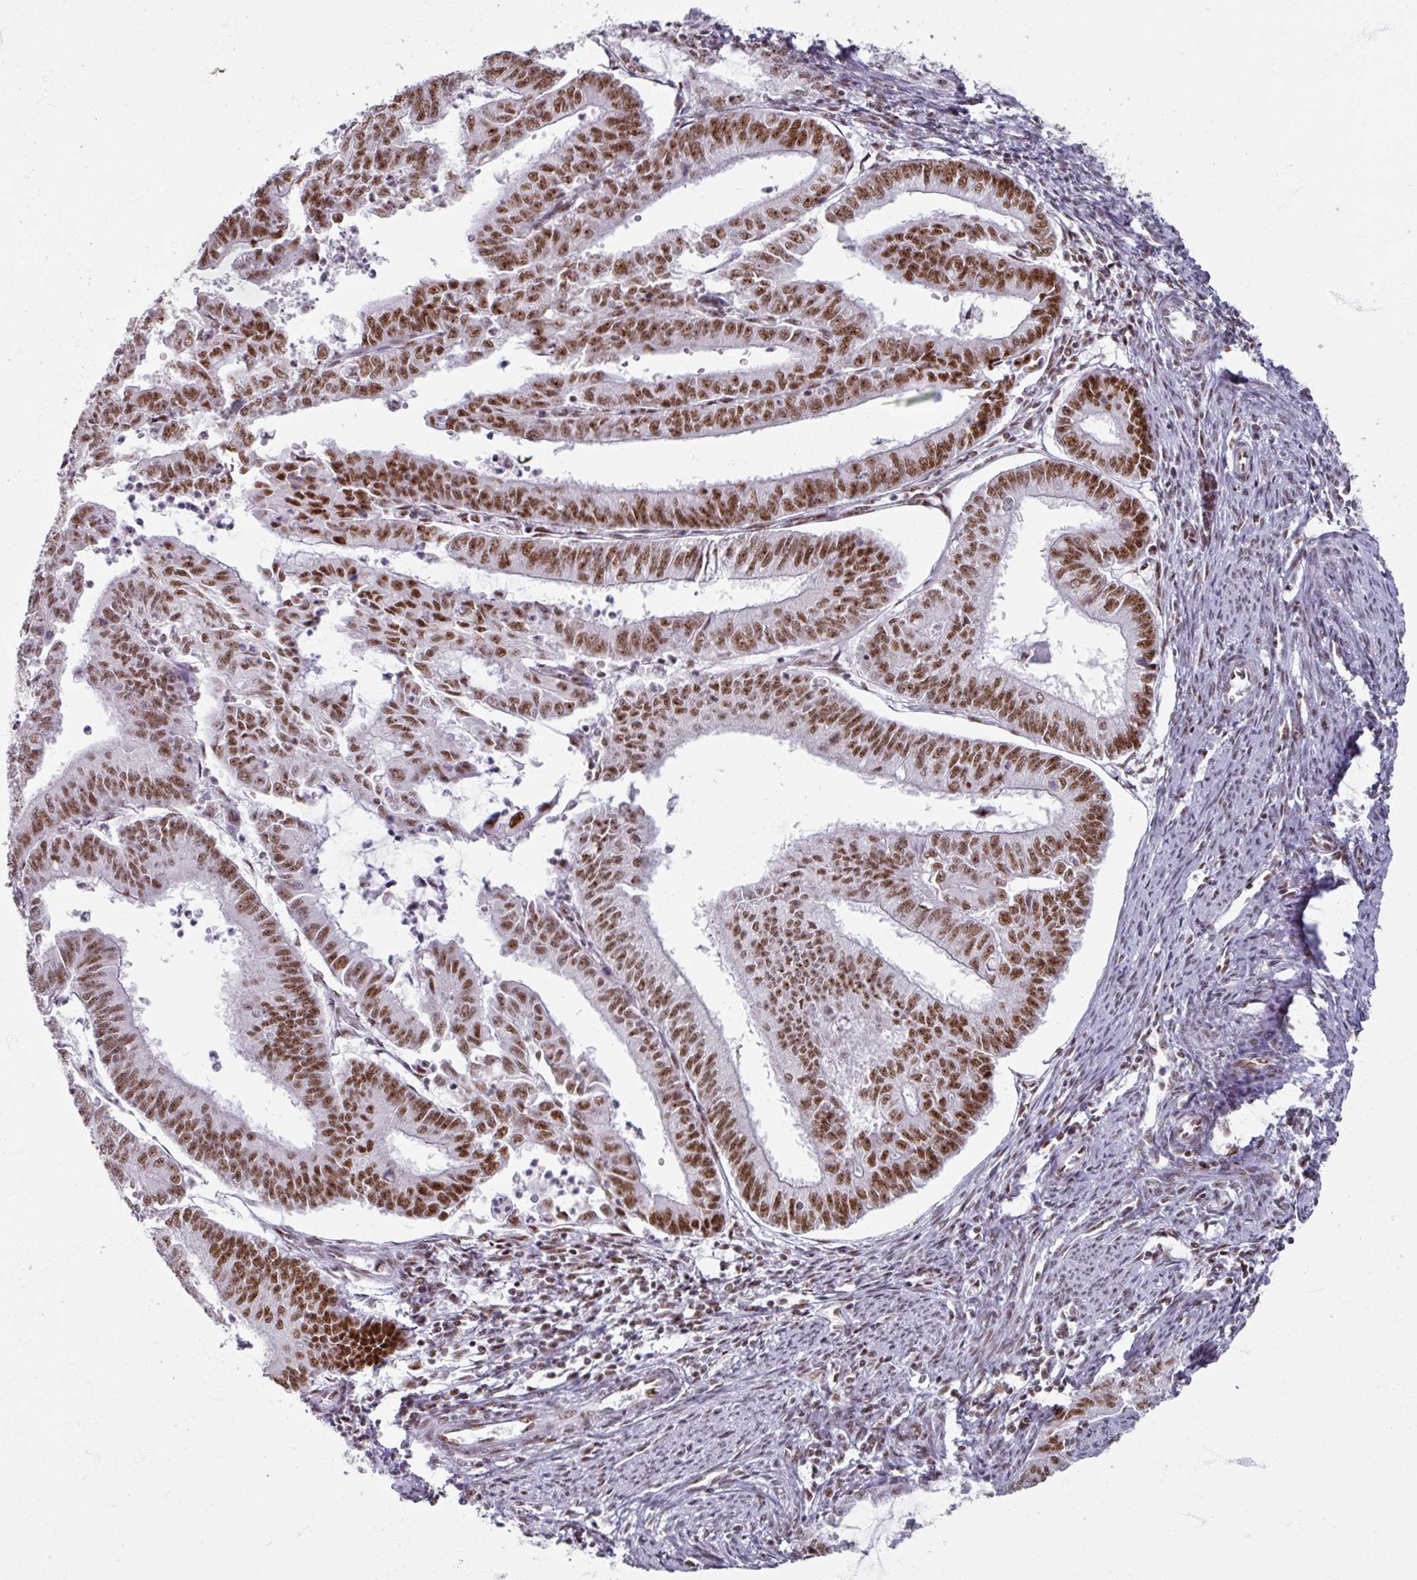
{"staining": {"intensity": "strong", "quantity": "25%-75%", "location": "nuclear"}, "tissue": "endometrial cancer", "cell_type": "Tumor cells", "image_type": "cancer", "snomed": [{"axis": "morphology", "description": "Adenocarcinoma, NOS"}, {"axis": "topography", "description": "Endometrium"}], "caption": "Endometrial cancer (adenocarcinoma) stained with a brown dye demonstrates strong nuclear positive positivity in about 25%-75% of tumor cells.", "gene": "ADAR", "patient": {"sex": "female", "age": 70}}